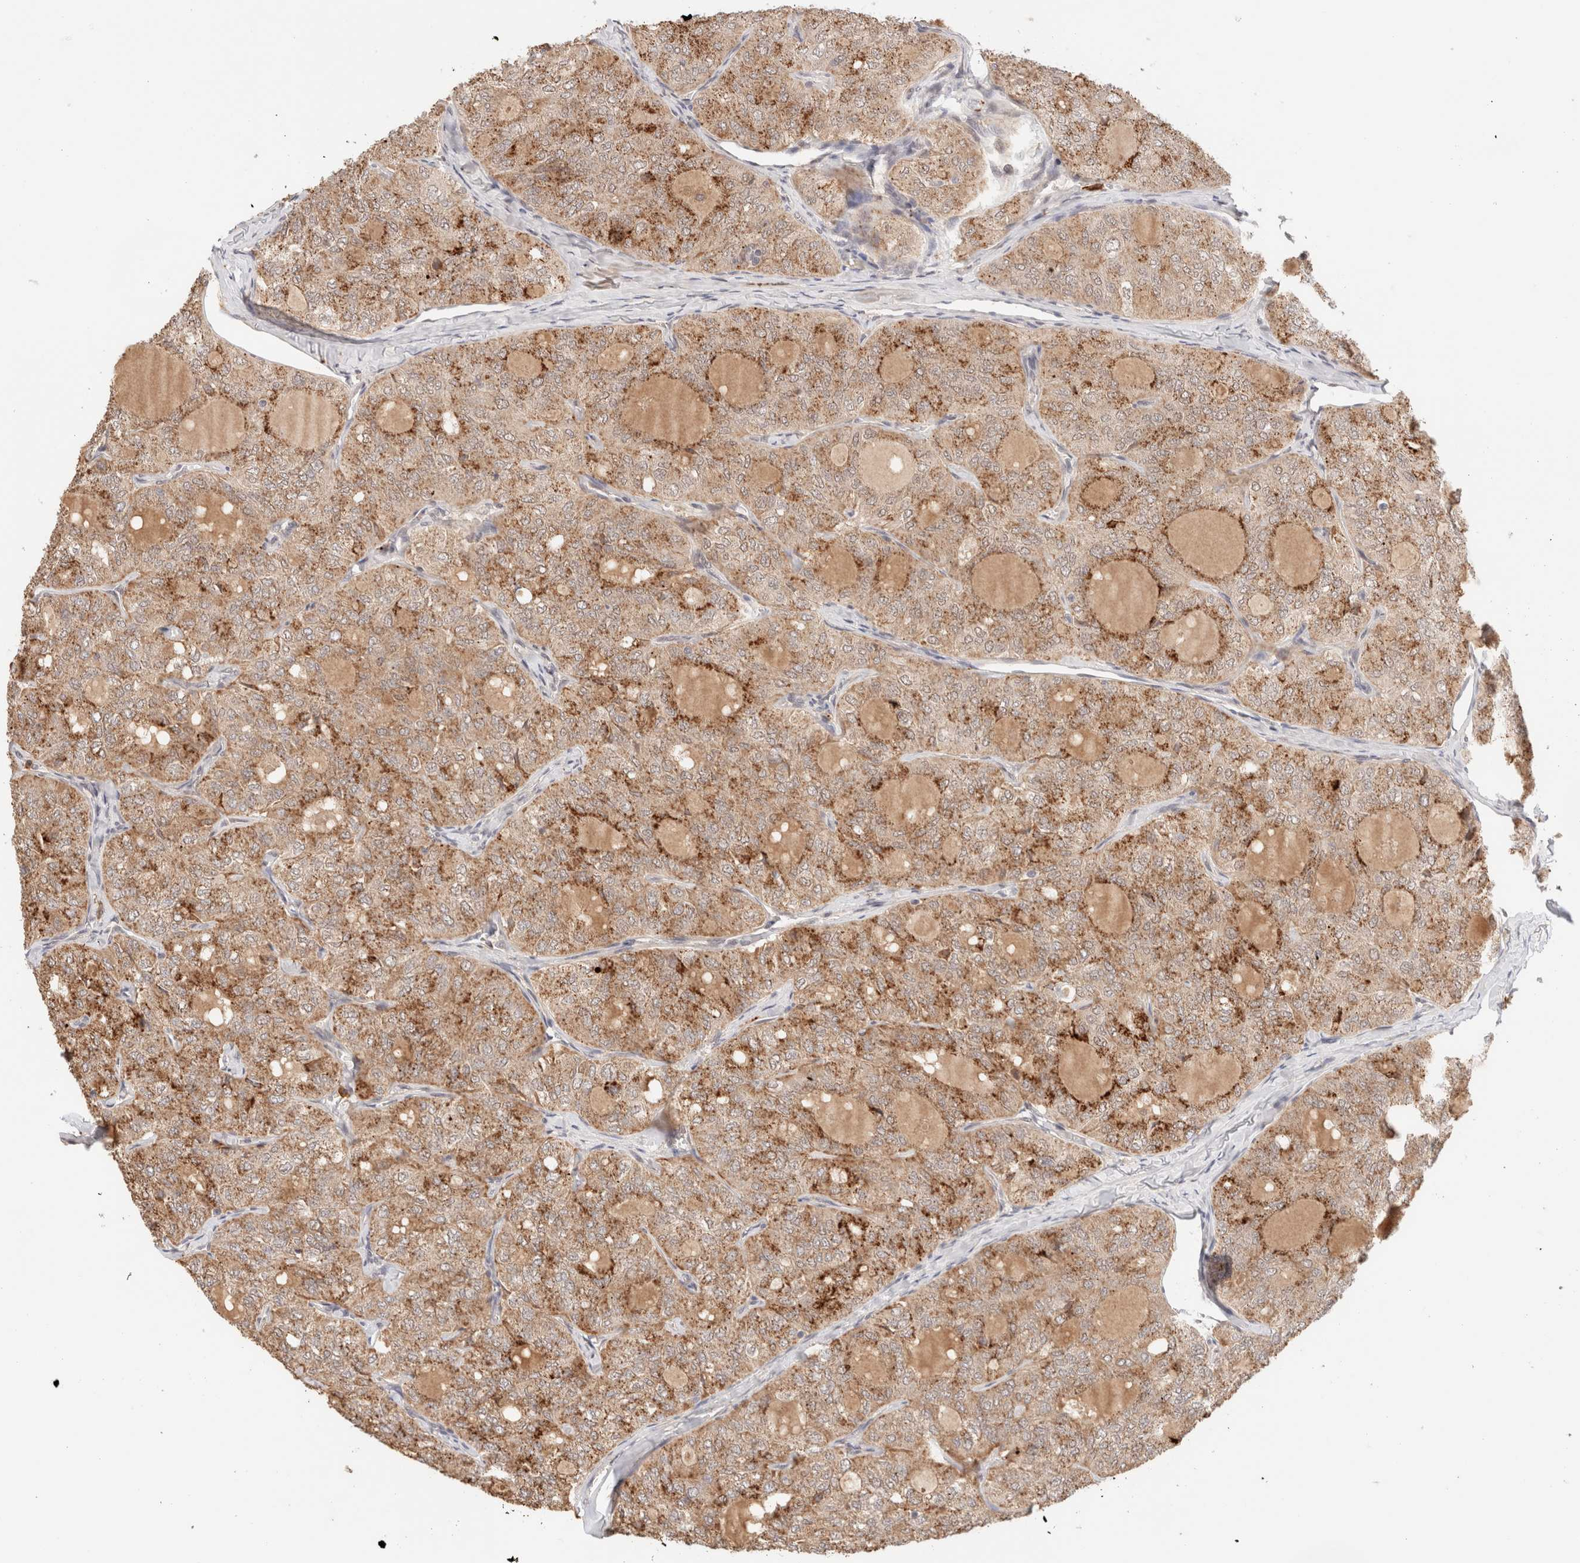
{"staining": {"intensity": "moderate", "quantity": "25%-75%", "location": "cytoplasmic/membranous"}, "tissue": "thyroid cancer", "cell_type": "Tumor cells", "image_type": "cancer", "snomed": [{"axis": "morphology", "description": "Follicular adenoma carcinoma, NOS"}, {"axis": "topography", "description": "Thyroid gland"}], "caption": "A micrograph showing moderate cytoplasmic/membranous positivity in approximately 25%-75% of tumor cells in thyroid cancer, as visualized by brown immunohistochemical staining.", "gene": "BRPF3", "patient": {"sex": "male", "age": 75}}